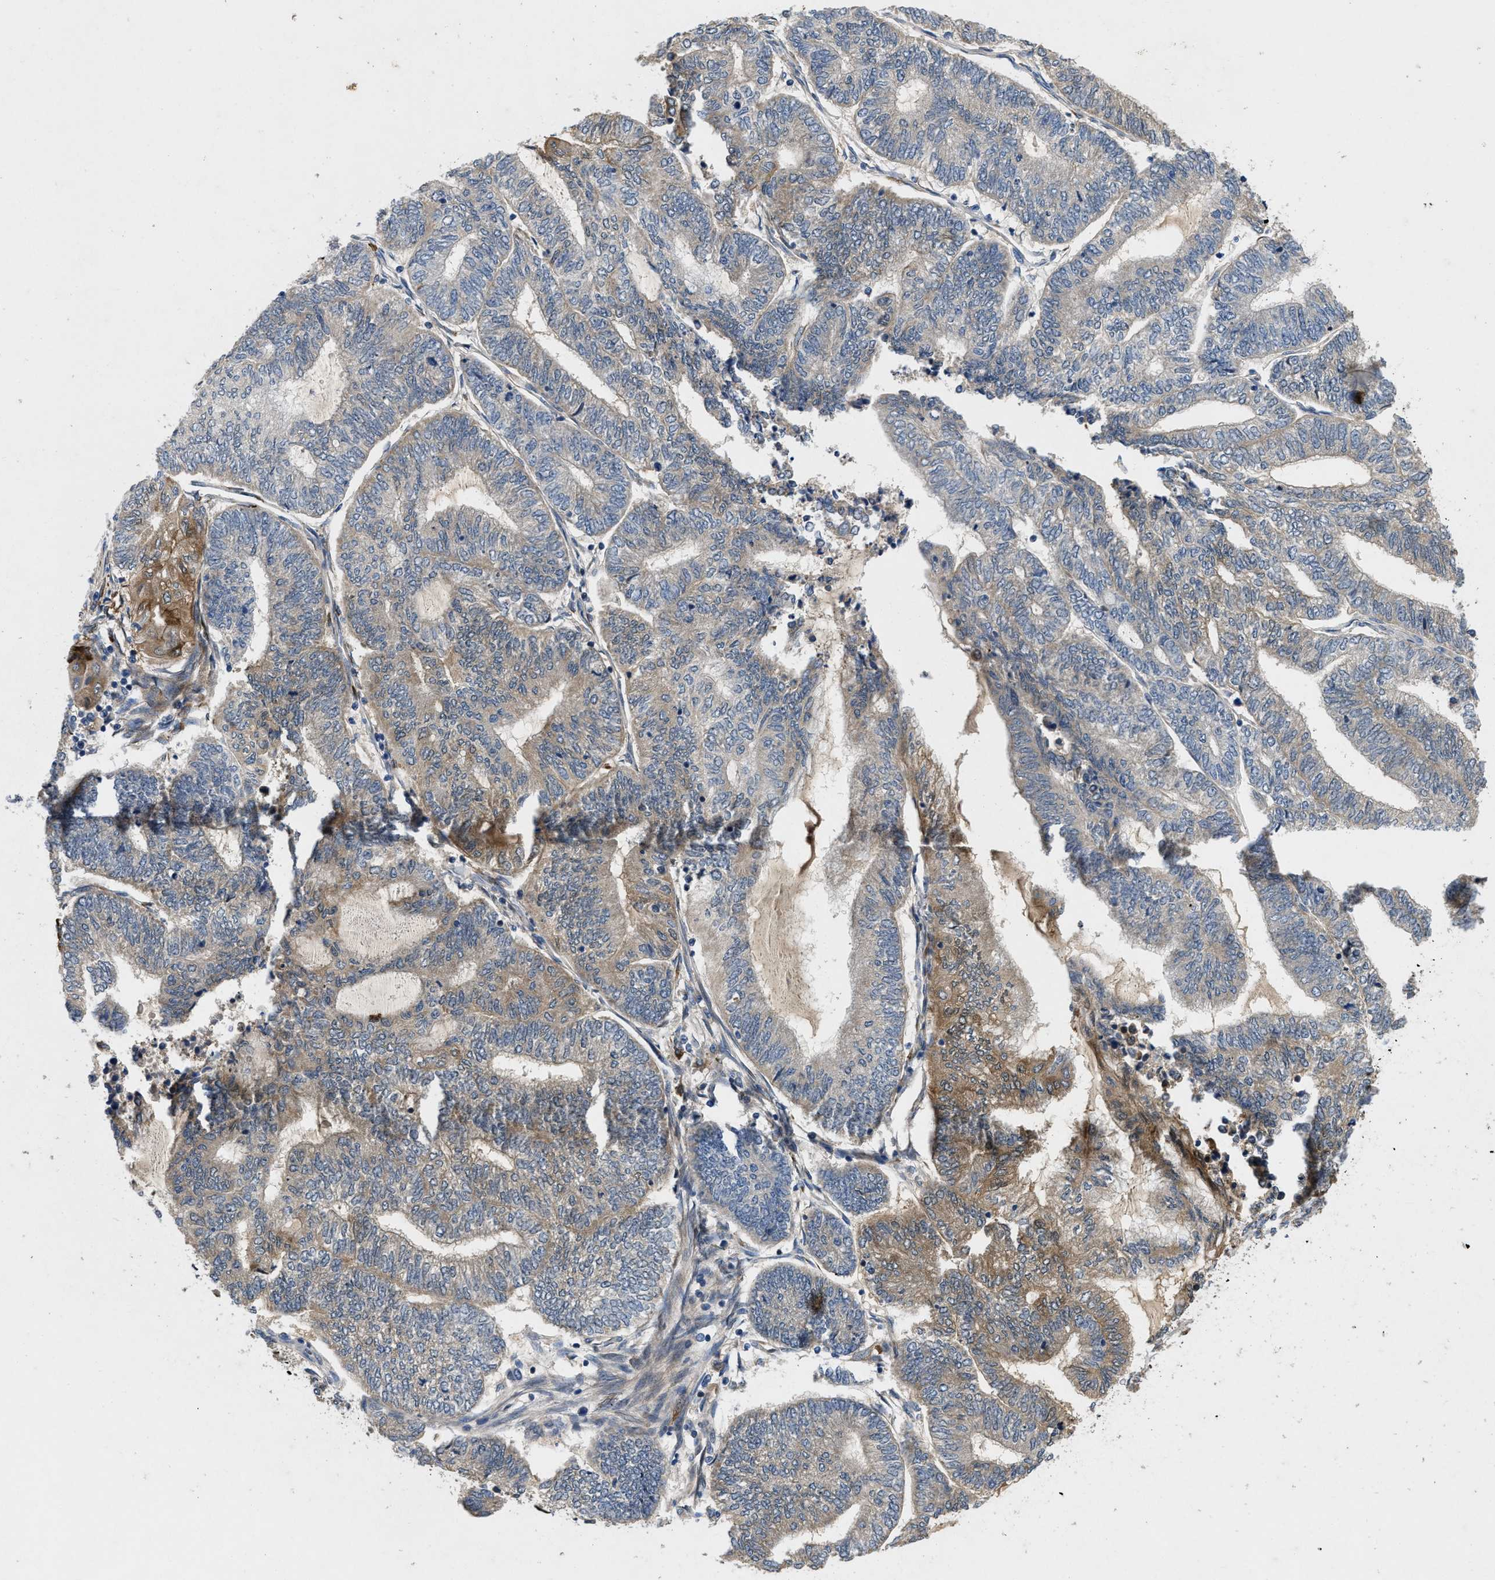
{"staining": {"intensity": "moderate", "quantity": "25%-75%", "location": "cytoplasmic/membranous"}, "tissue": "endometrial cancer", "cell_type": "Tumor cells", "image_type": "cancer", "snomed": [{"axis": "morphology", "description": "Adenocarcinoma, NOS"}, {"axis": "topography", "description": "Uterus"}, {"axis": "topography", "description": "Endometrium"}], "caption": "Brown immunohistochemical staining in endometrial adenocarcinoma demonstrates moderate cytoplasmic/membranous positivity in approximately 25%-75% of tumor cells.", "gene": "HSPA12B", "patient": {"sex": "female", "age": 70}}